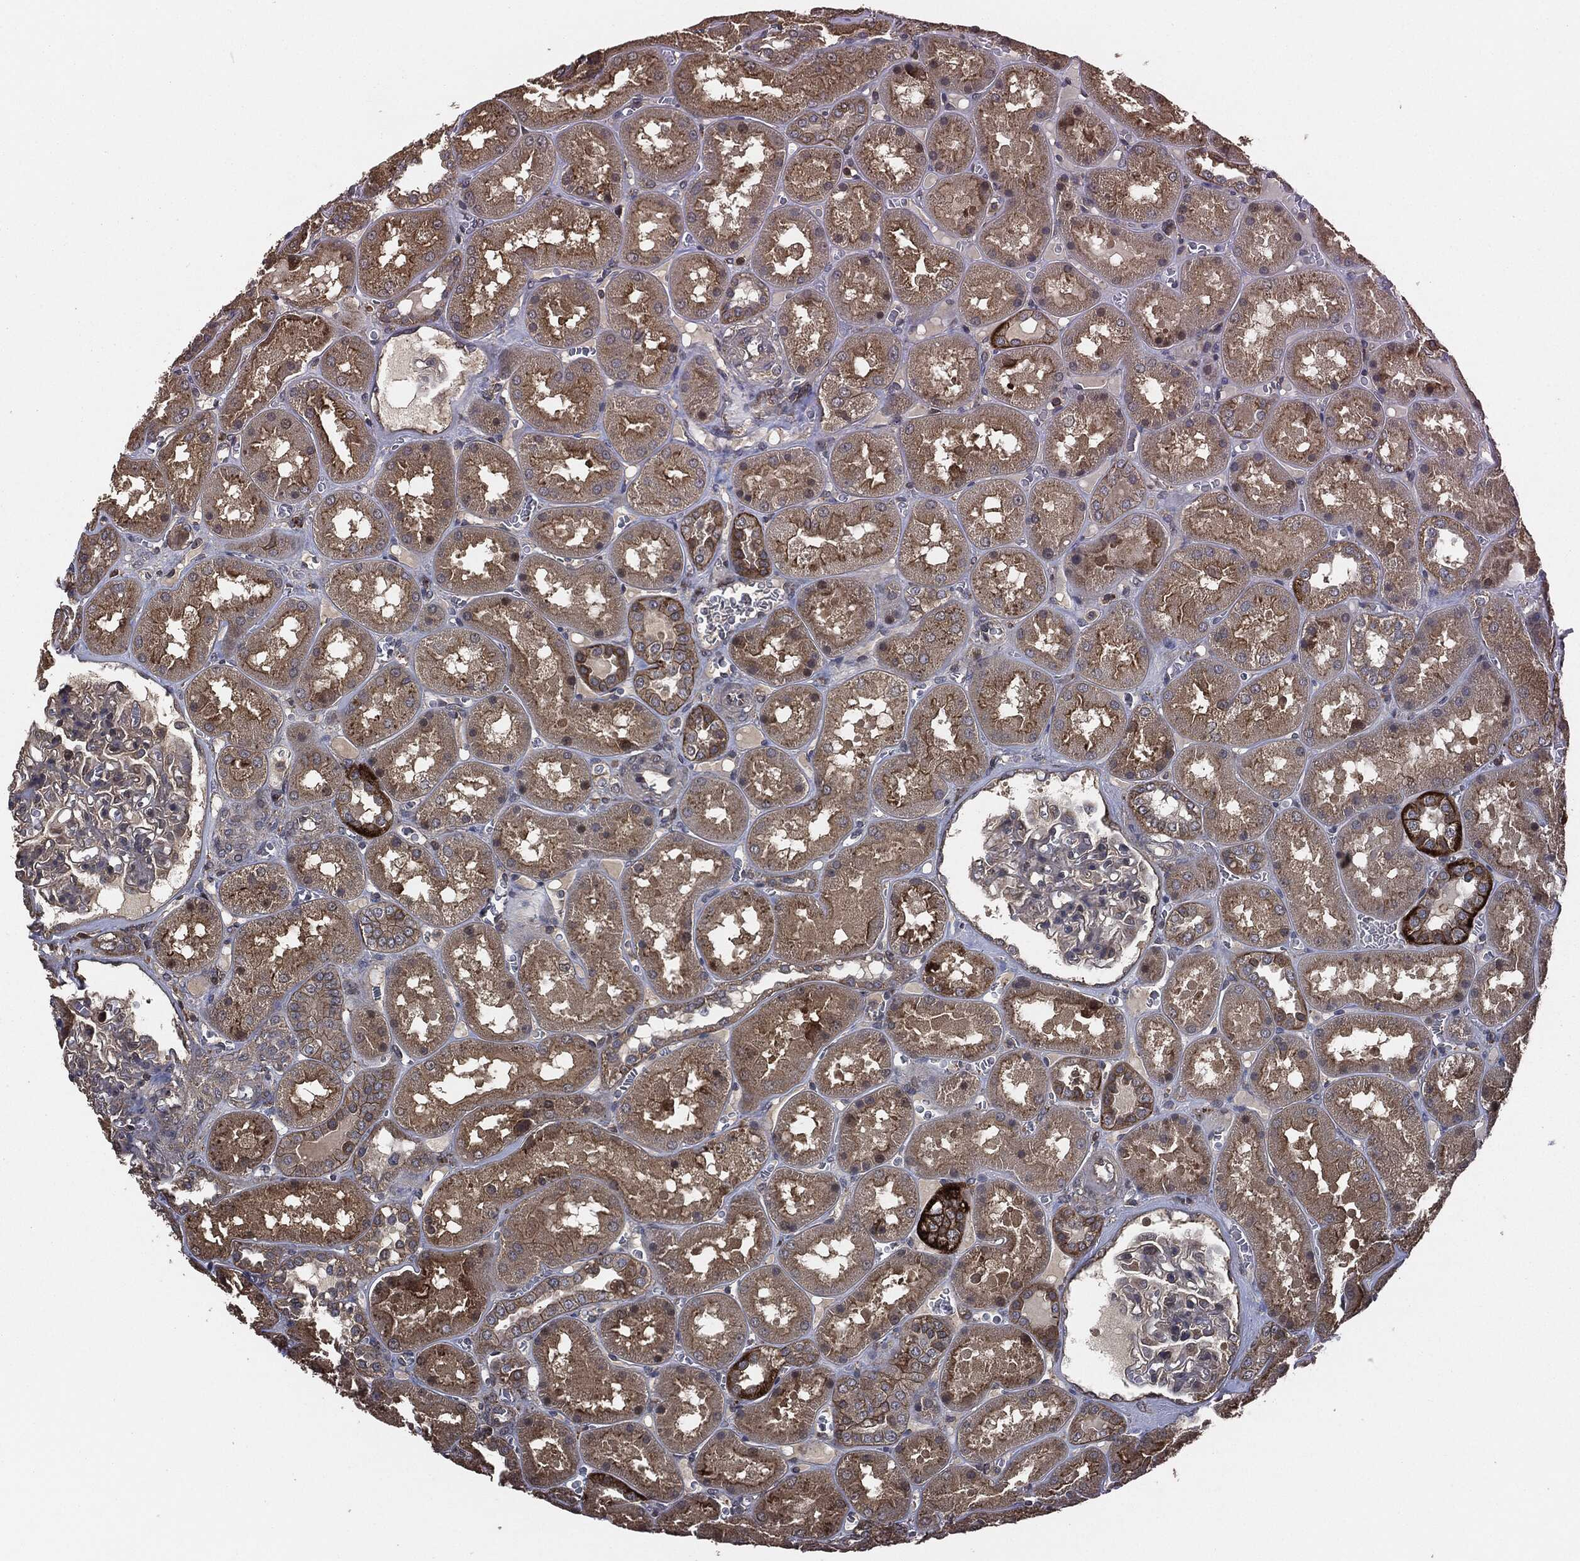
{"staining": {"intensity": "negative", "quantity": "none", "location": "none"}, "tissue": "kidney", "cell_type": "Cells in glomeruli", "image_type": "normal", "snomed": [{"axis": "morphology", "description": "Normal tissue, NOS"}, {"axis": "topography", "description": "Kidney"}], "caption": "IHC photomicrograph of normal kidney: kidney stained with DAB (3,3'-diaminobenzidine) reveals no significant protein expression in cells in glomeruli. (DAB (3,3'-diaminobenzidine) immunohistochemistry with hematoxylin counter stain).", "gene": "ERBIN", "patient": {"sex": "male", "age": 73}}